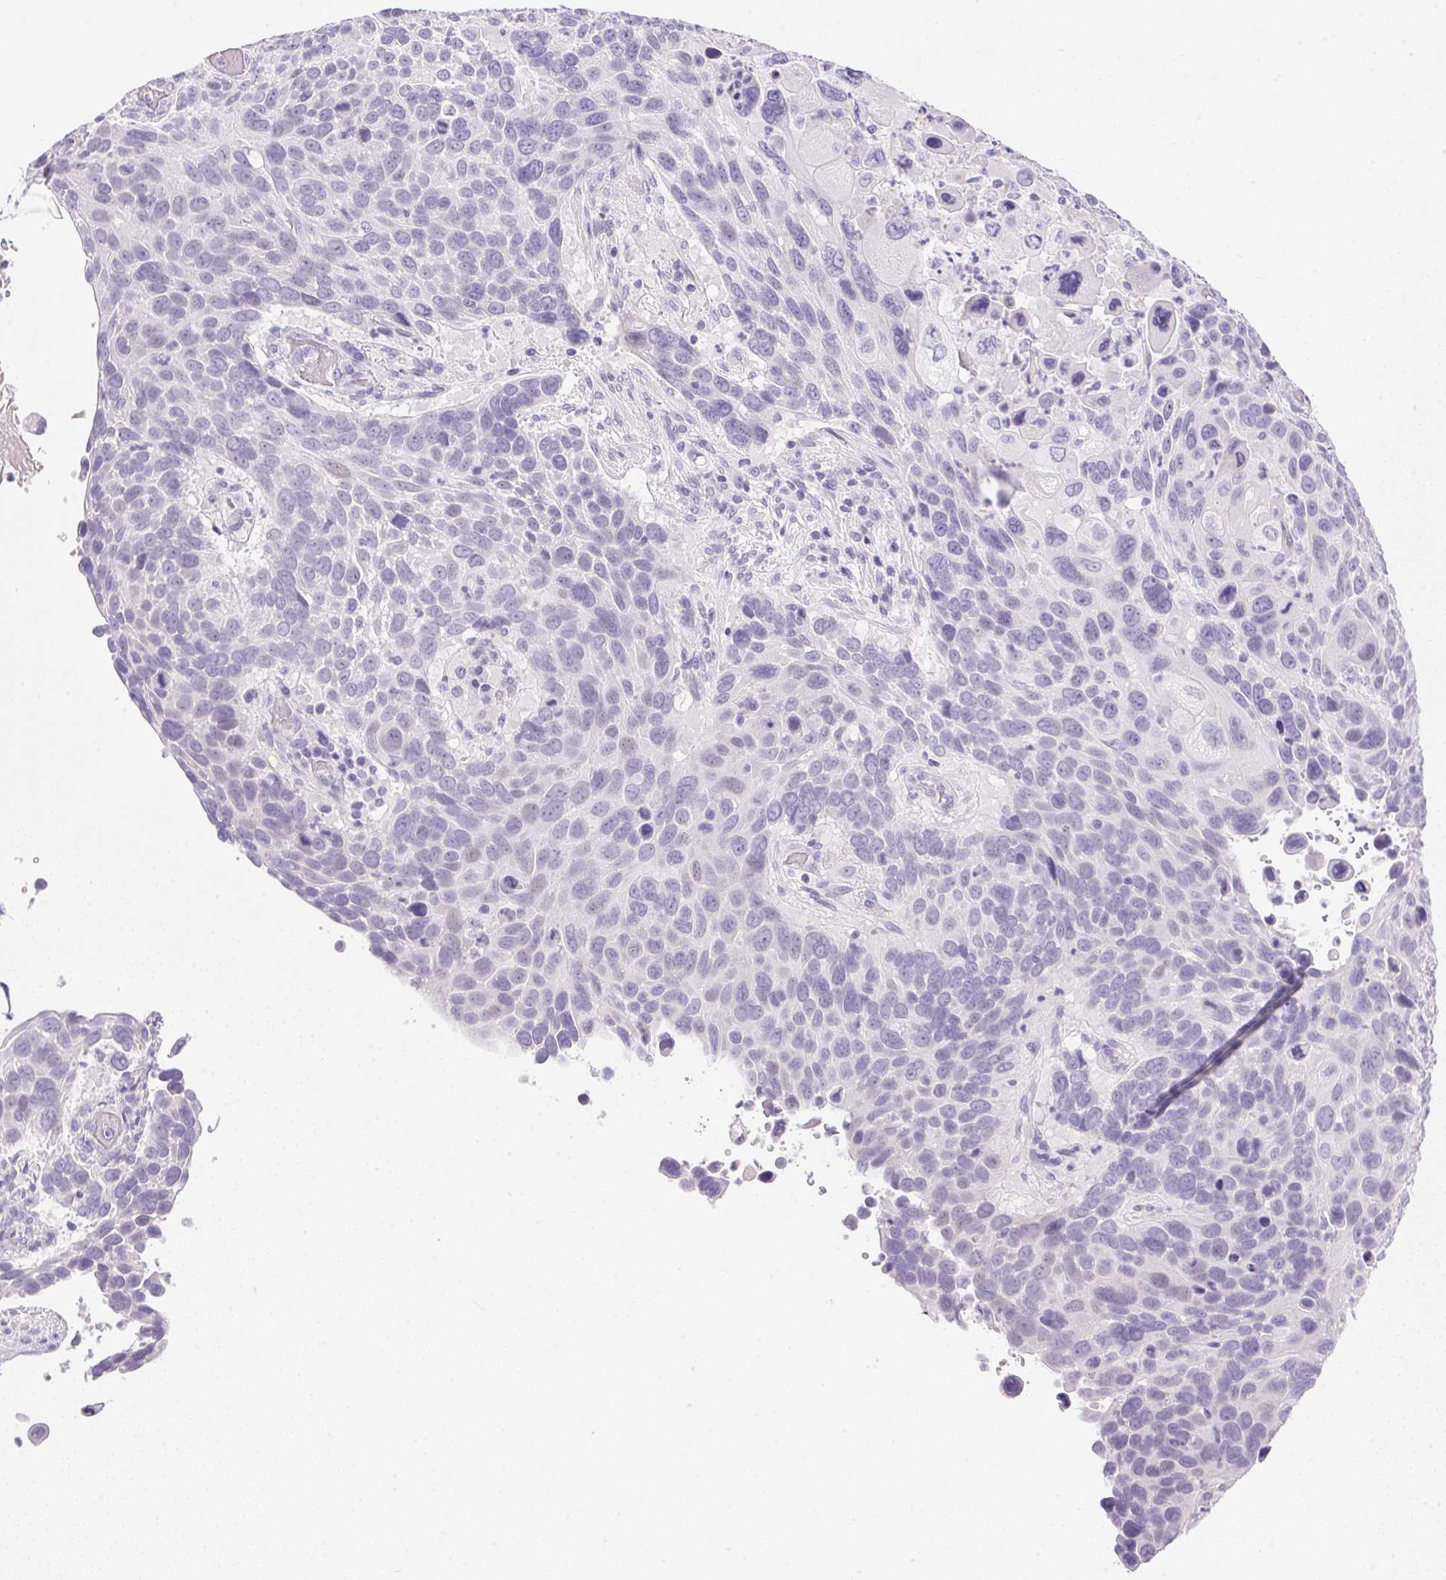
{"staining": {"intensity": "negative", "quantity": "none", "location": "none"}, "tissue": "lung cancer", "cell_type": "Tumor cells", "image_type": "cancer", "snomed": [{"axis": "morphology", "description": "Squamous cell carcinoma, NOS"}, {"axis": "topography", "description": "Lung"}], "caption": "Immunohistochemical staining of human lung cancer (squamous cell carcinoma) exhibits no significant expression in tumor cells.", "gene": "ATP6V0A4", "patient": {"sex": "male", "age": 68}}